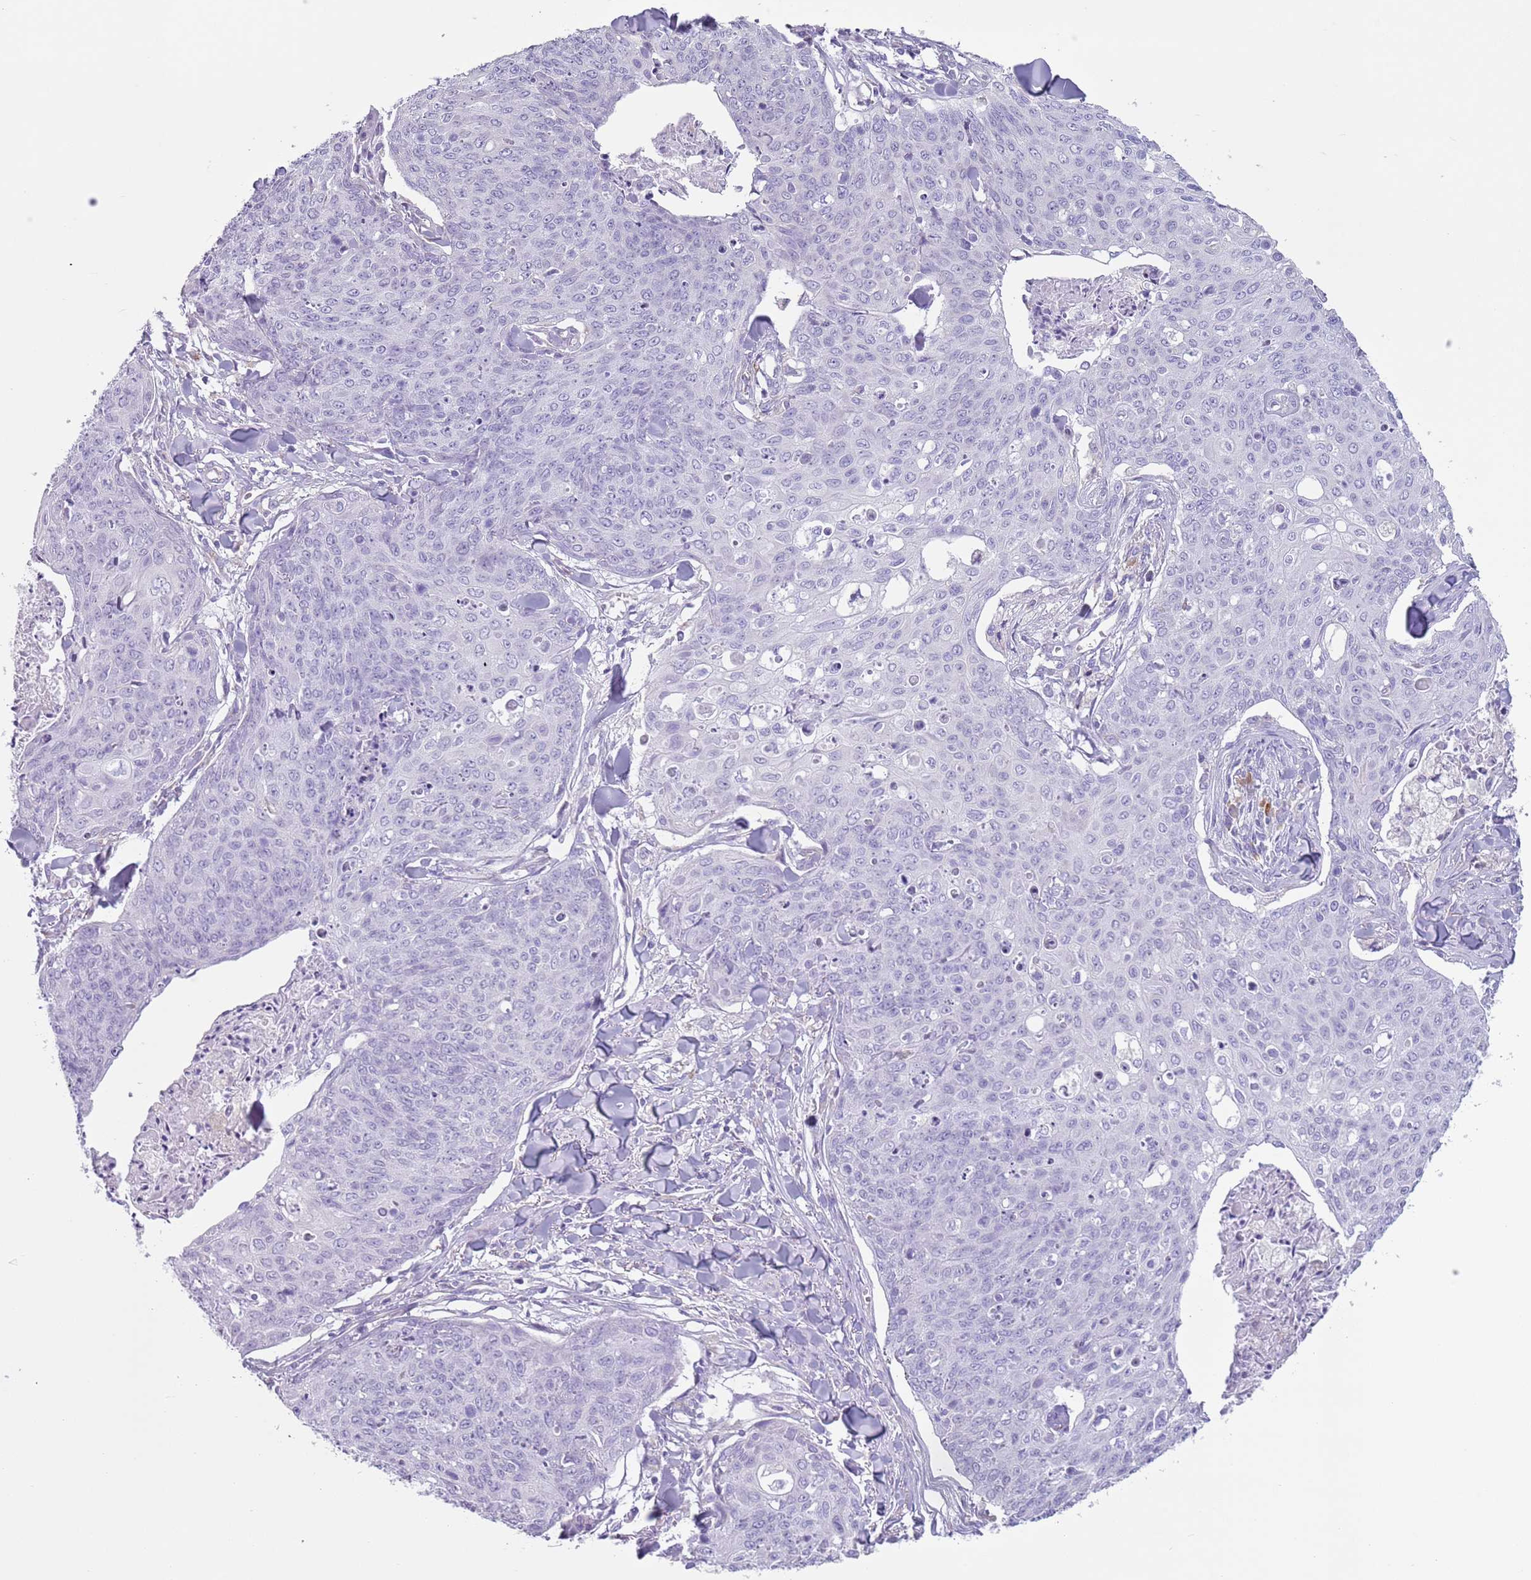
{"staining": {"intensity": "negative", "quantity": "none", "location": "none"}, "tissue": "skin cancer", "cell_type": "Tumor cells", "image_type": "cancer", "snomed": [{"axis": "morphology", "description": "Squamous cell carcinoma, NOS"}, {"axis": "topography", "description": "Skin"}, {"axis": "topography", "description": "Vulva"}], "caption": "An IHC photomicrograph of squamous cell carcinoma (skin) is shown. There is no staining in tumor cells of squamous cell carcinoma (skin).", "gene": "HYOU1", "patient": {"sex": "female", "age": 85}}